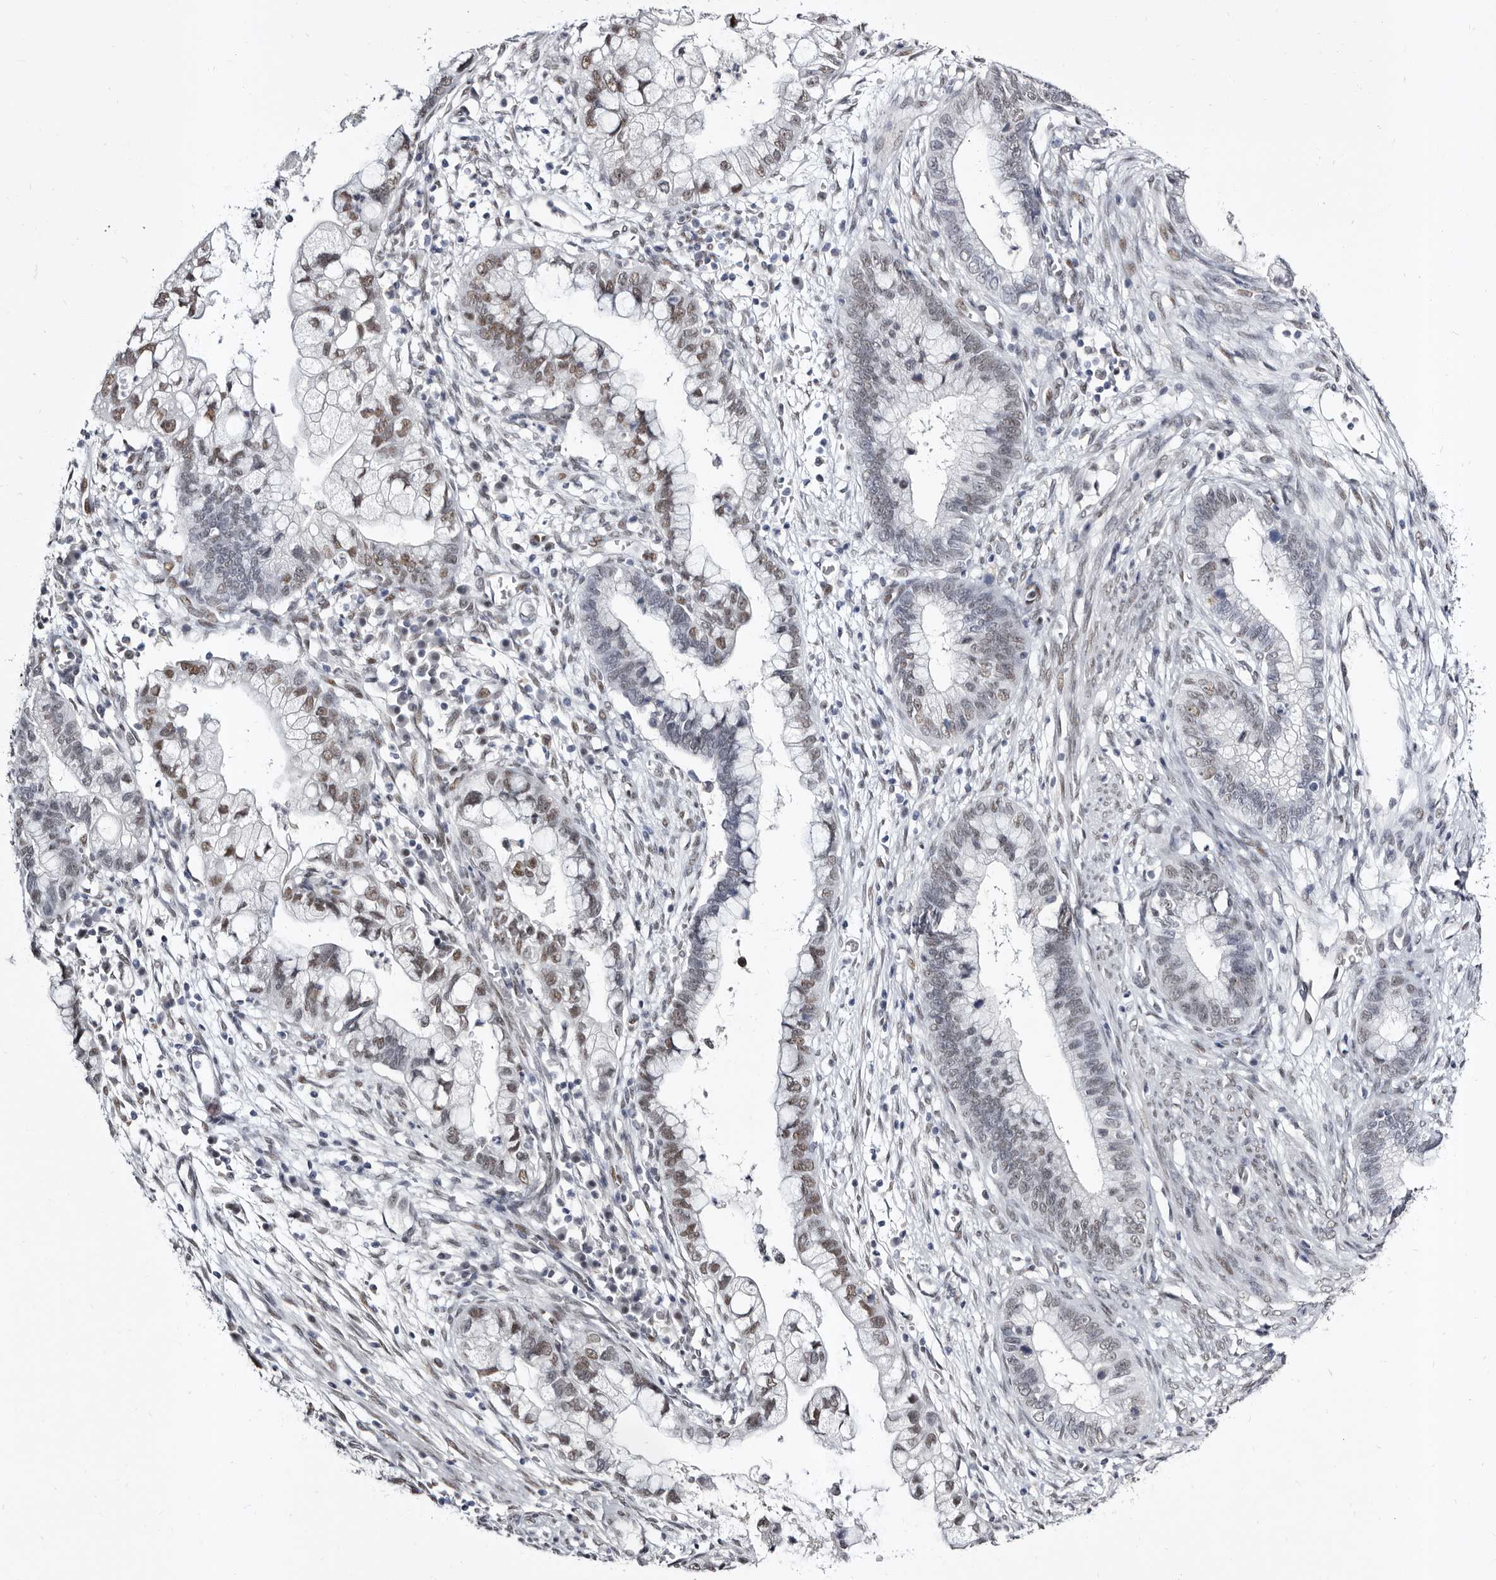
{"staining": {"intensity": "weak", "quantity": "25%-75%", "location": "nuclear"}, "tissue": "cervical cancer", "cell_type": "Tumor cells", "image_type": "cancer", "snomed": [{"axis": "morphology", "description": "Adenocarcinoma, NOS"}, {"axis": "topography", "description": "Cervix"}], "caption": "Immunohistochemical staining of cervical adenocarcinoma demonstrates weak nuclear protein positivity in approximately 25%-75% of tumor cells. (DAB (3,3'-diaminobenzidine) = brown stain, brightfield microscopy at high magnification).", "gene": "ZNF326", "patient": {"sex": "female", "age": 44}}